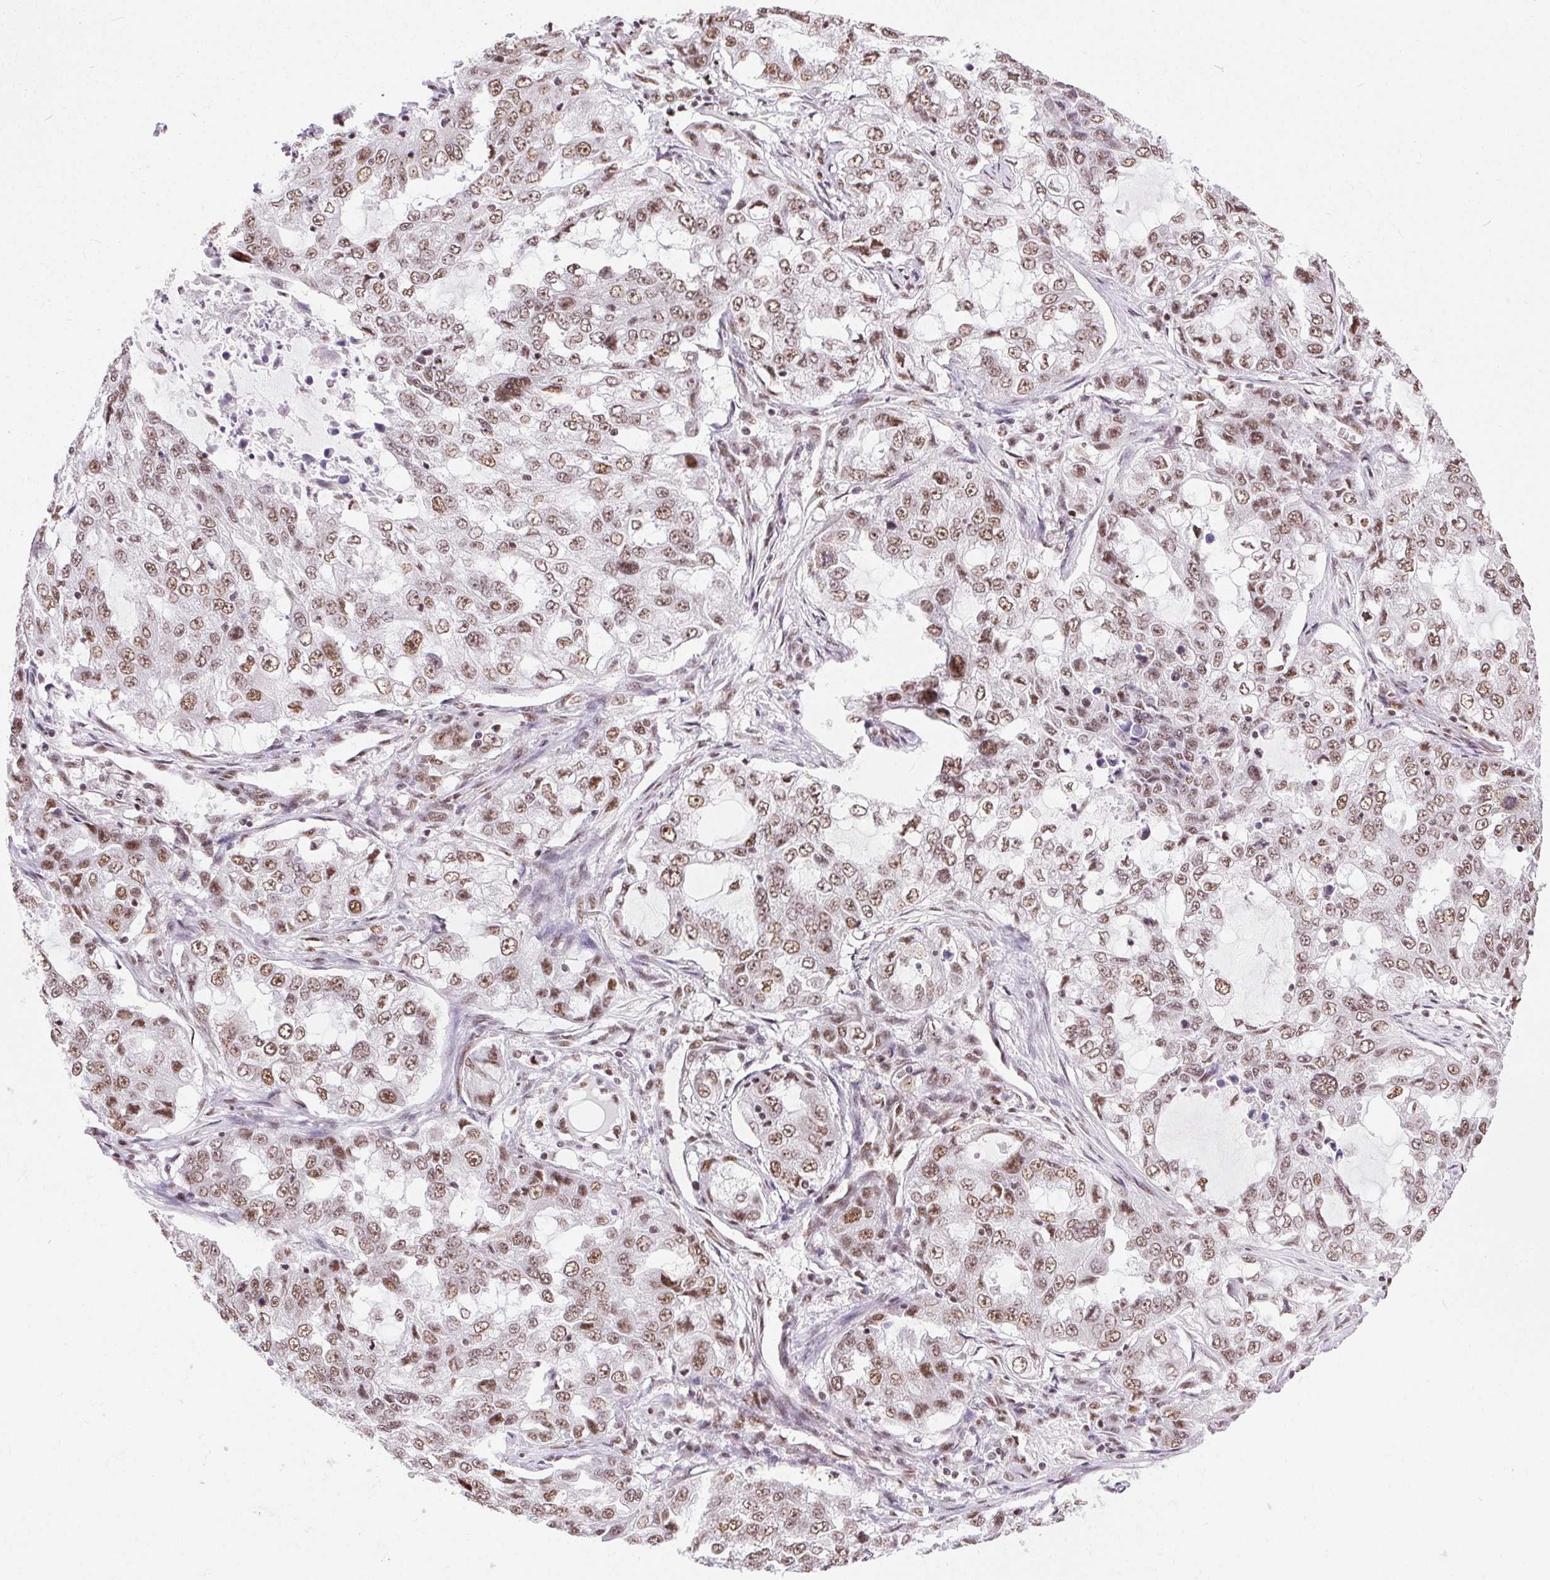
{"staining": {"intensity": "moderate", "quantity": ">75%", "location": "nuclear"}, "tissue": "lung cancer", "cell_type": "Tumor cells", "image_type": "cancer", "snomed": [{"axis": "morphology", "description": "Adenocarcinoma, NOS"}, {"axis": "topography", "description": "Lung"}], "caption": "Immunohistochemical staining of human adenocarcinoma (lung) shows moderate nuclear protein staining in approximately >75% of tumor cells.", "gene": "TRA2B", "patient": {"sex": "female", "age": 61}}